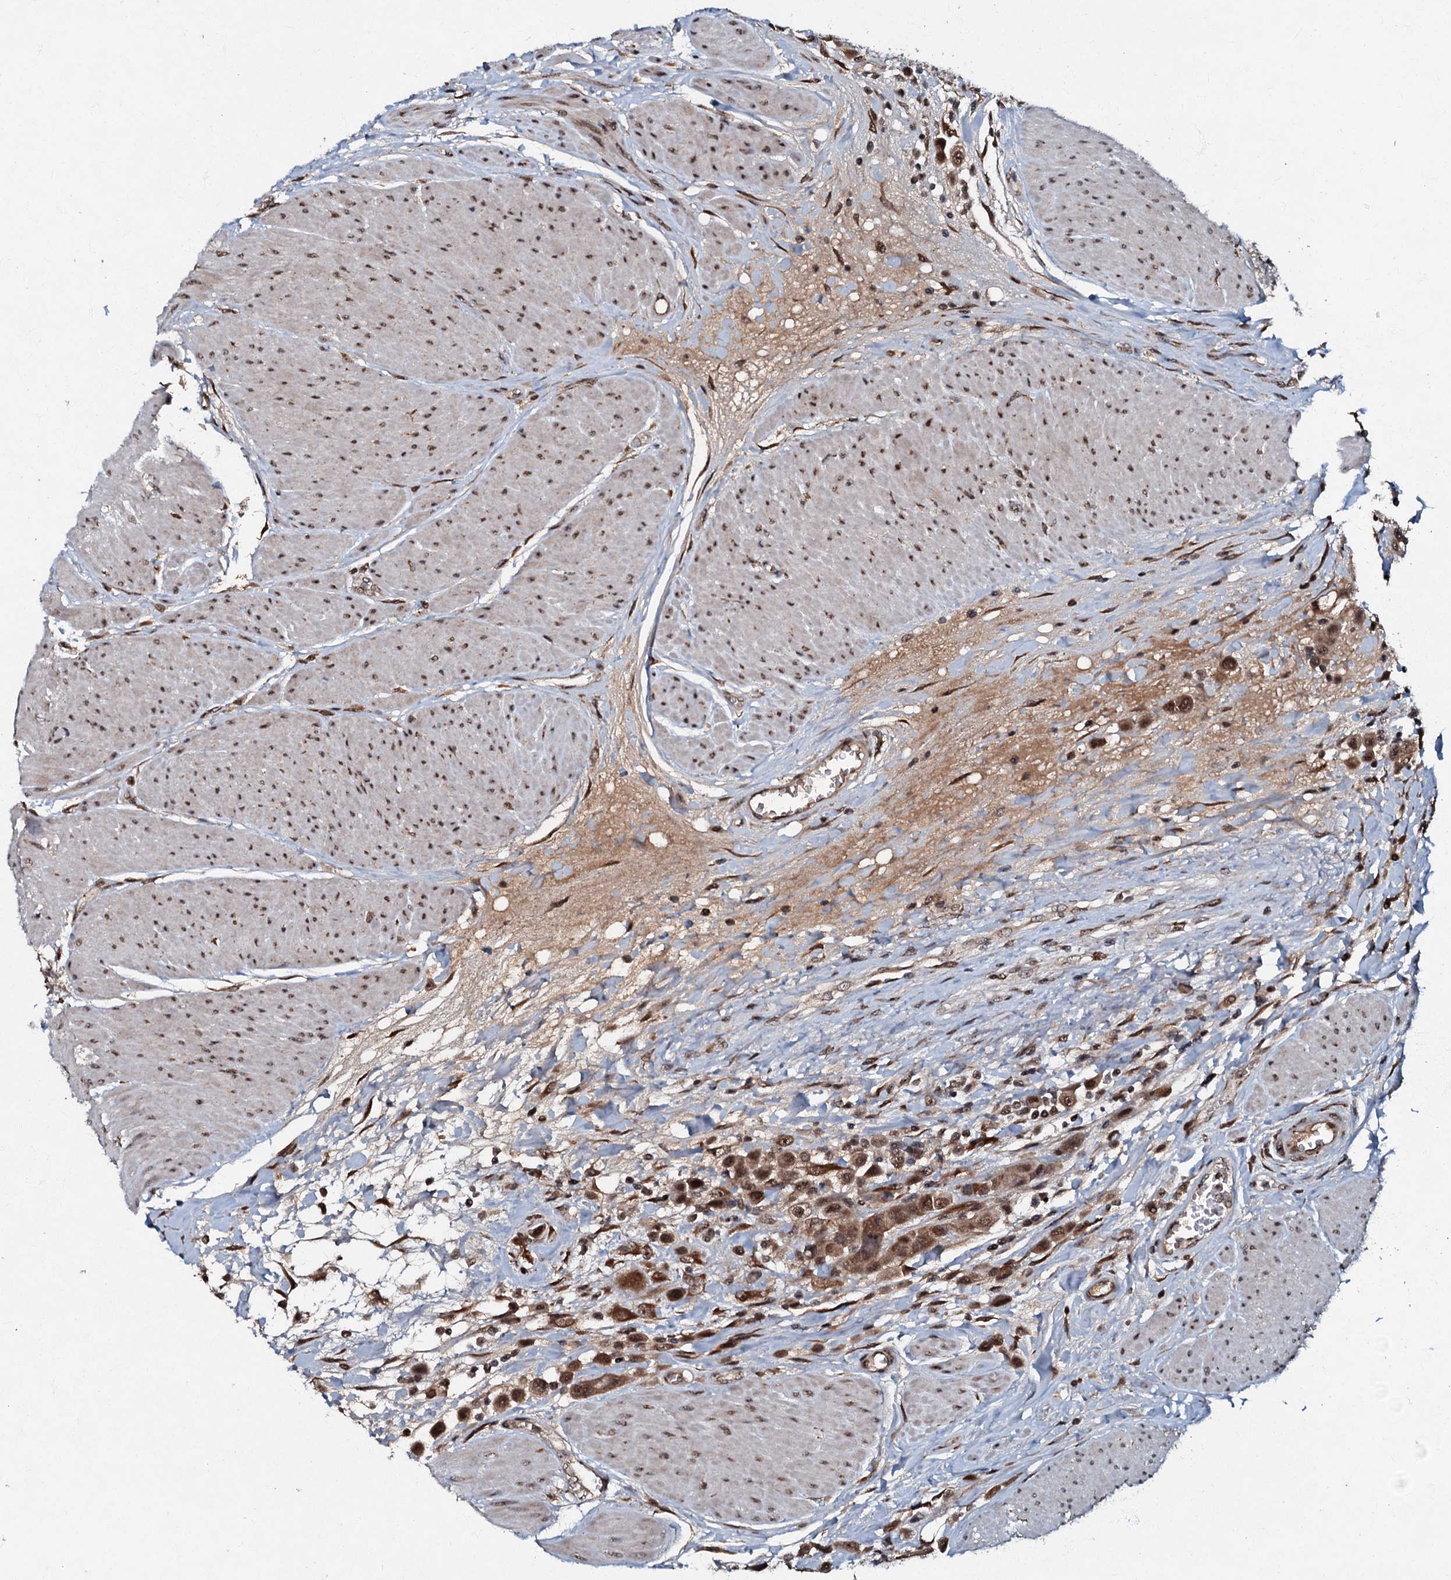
{"staining": {"intensity": "moderate", "quantity": ">75%", "location": "cytoplasmic/membranous,nuclear"}, "tissue": "urothelial cancer", "cell_type": "Tumor cells", "image_type": "cancer", "snomed": [{"axis": "morphology", "description": "Urothelial carcinoma, High grade"}, {"axis": "topography", "description": "Urinary bladder"}], "caption": "About >75% of tumor cells in human urothelial carcinoma (high-grade) show moderate cytoplasmic/membranous and nuclear protein positivity as visualized by brown immunohistochemical staining.", "gene": "C18orf32", "patient": {"sex": "male", "age": 50}}